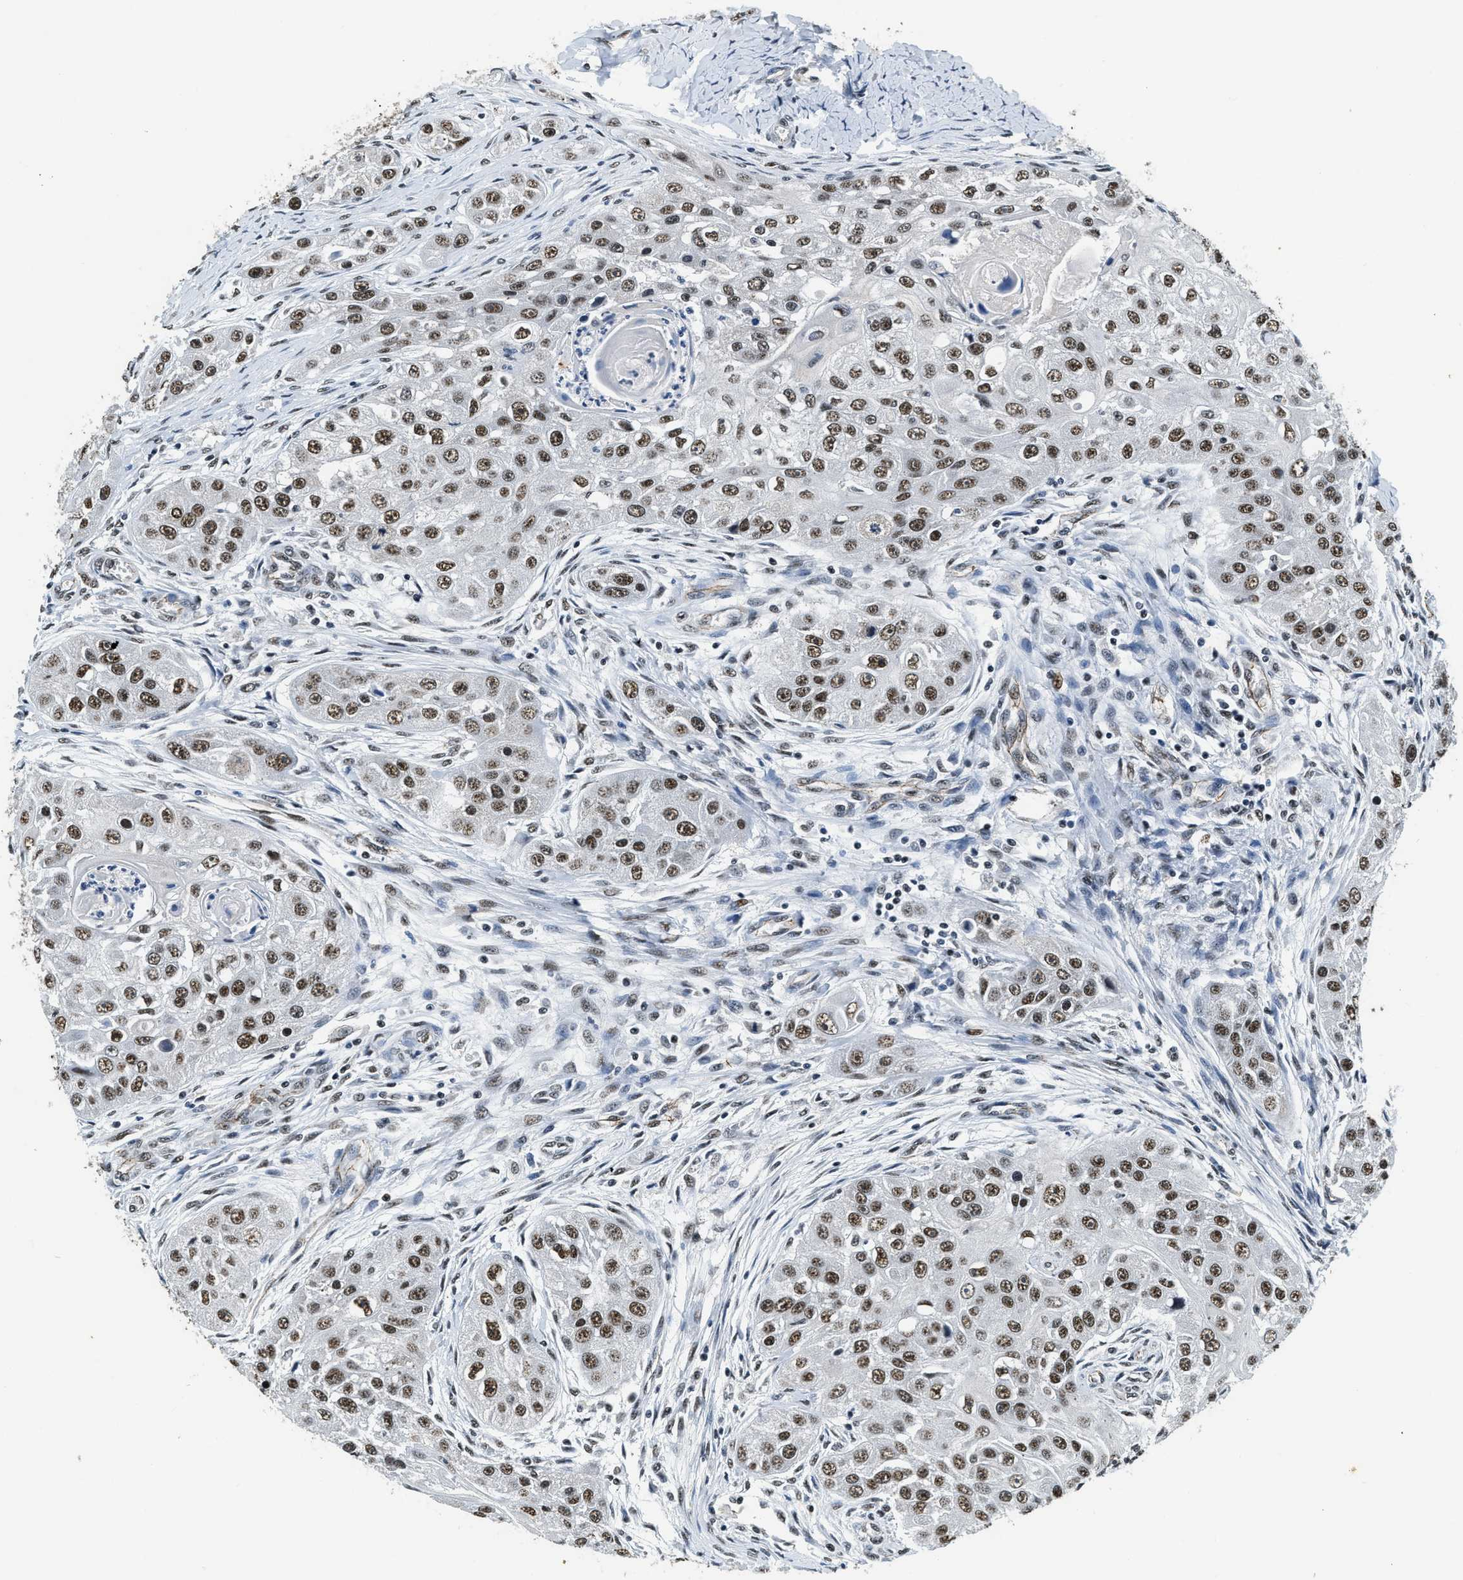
{"staining": {"intensity": "moderate", "quantity": ">75%", "location": "nuclear"}, "tissue": "head and neck cancer", "cell_type": "Tumor cells", "image_type": "cancer", "snomed": [{"axis": "morphology", "description": "Normal tissue, NOS"}, {"axis": "morphology", "description": "Squamous cell carcinoma, NOS"}, {"axis": "topography", "description": "Skeletal muscle"}, {"axis": "topography", "description": "Head-Neck"}], "caption": "Human squamous cell carcinoma (head and neck) stained for a protein (brown) exhibits moderate nuclear positive staining in approximately >75% of tumor cells.", "gene": "CCNE1", "patient": {"sex": "male", "age": 51}}